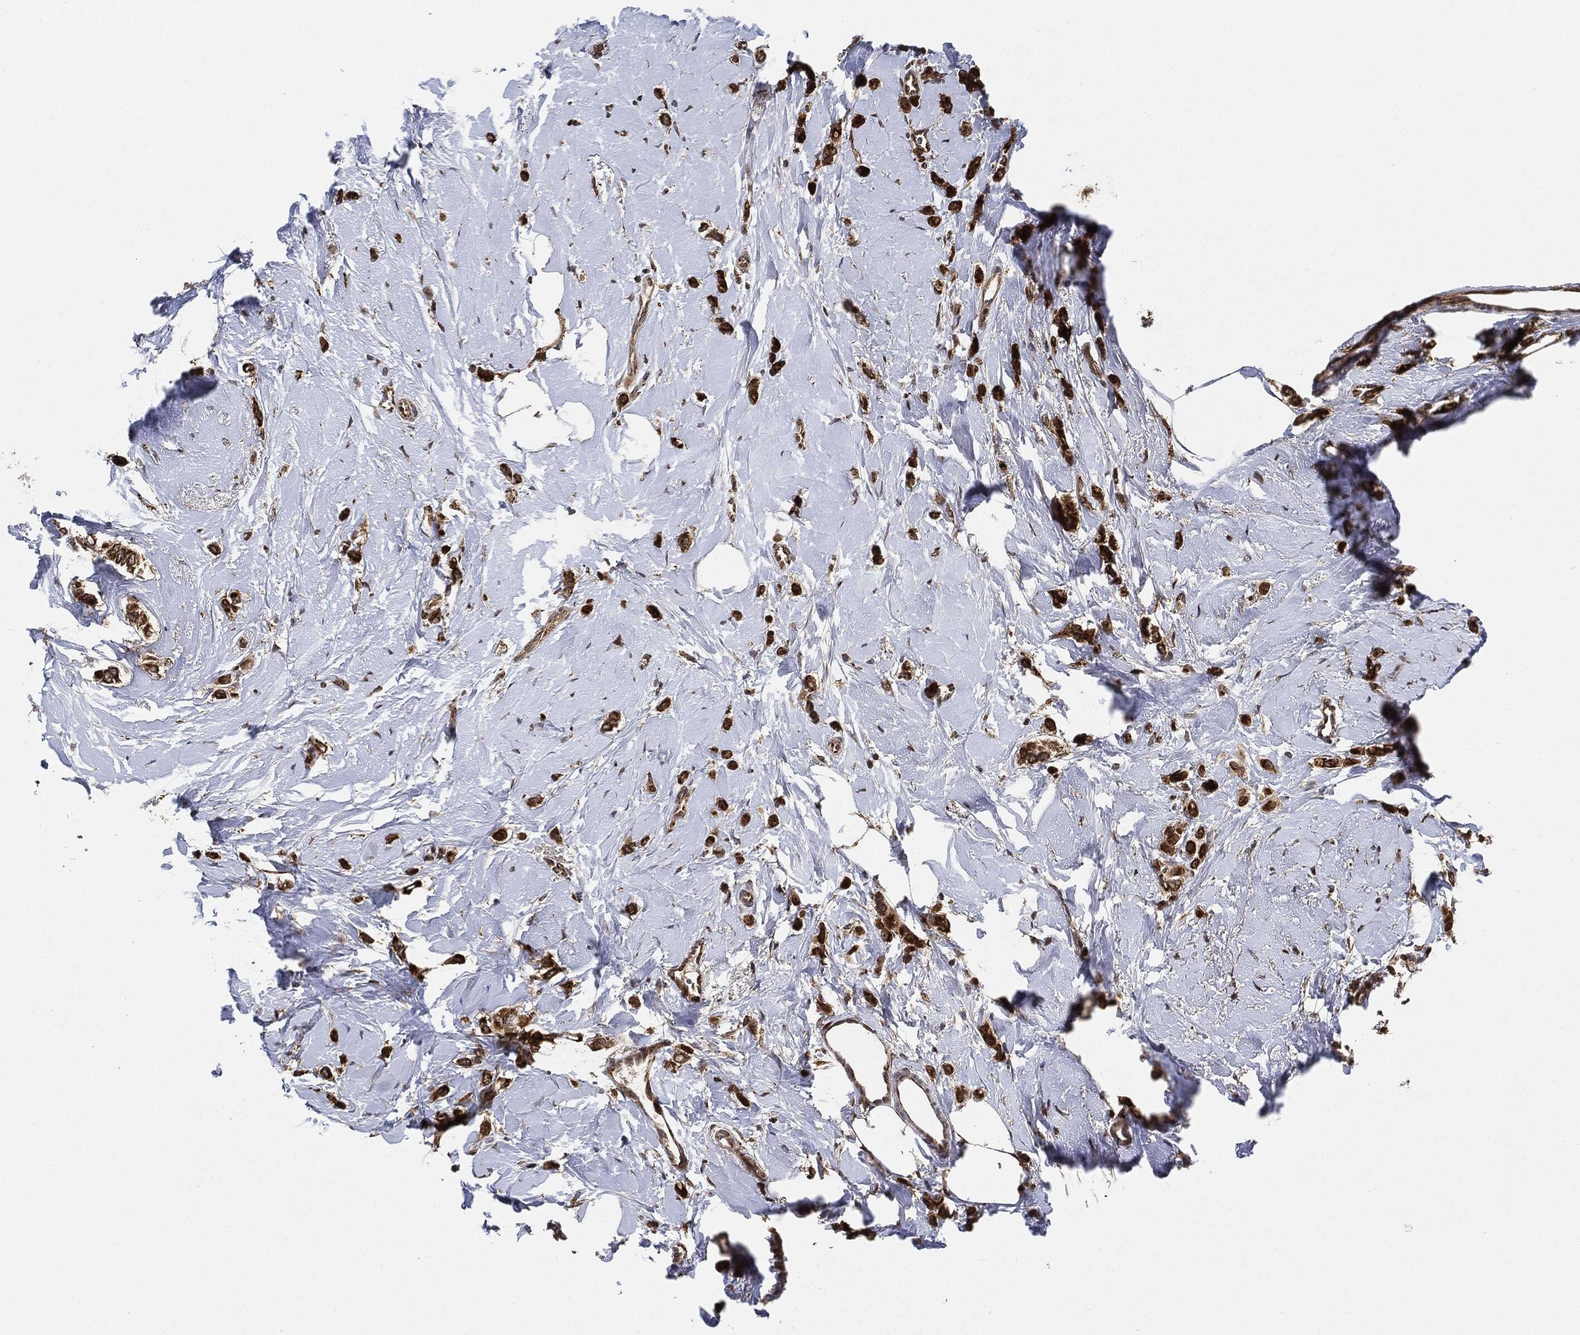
{"staining": {"intensity": "strong", "quantity": ">75%", "location": "cytoplasmic/membranous"}, "tissue": "breast cancer", "cell_type": "Tumor cells", "image_type": "cancer", "snomed": [{"axis": "morphology", "description": "Lobular carcinoma"}, {"axis": "topography", "description": "Breast"}], "caption": "Lobular carcinoma (breast) stained with immunohistochemistry shows strong cytoplasmic/membranous positivity in about >75% of tumor cells.", "gene": "RNASEL", "patient": {"sex": "female", "age": 66}}